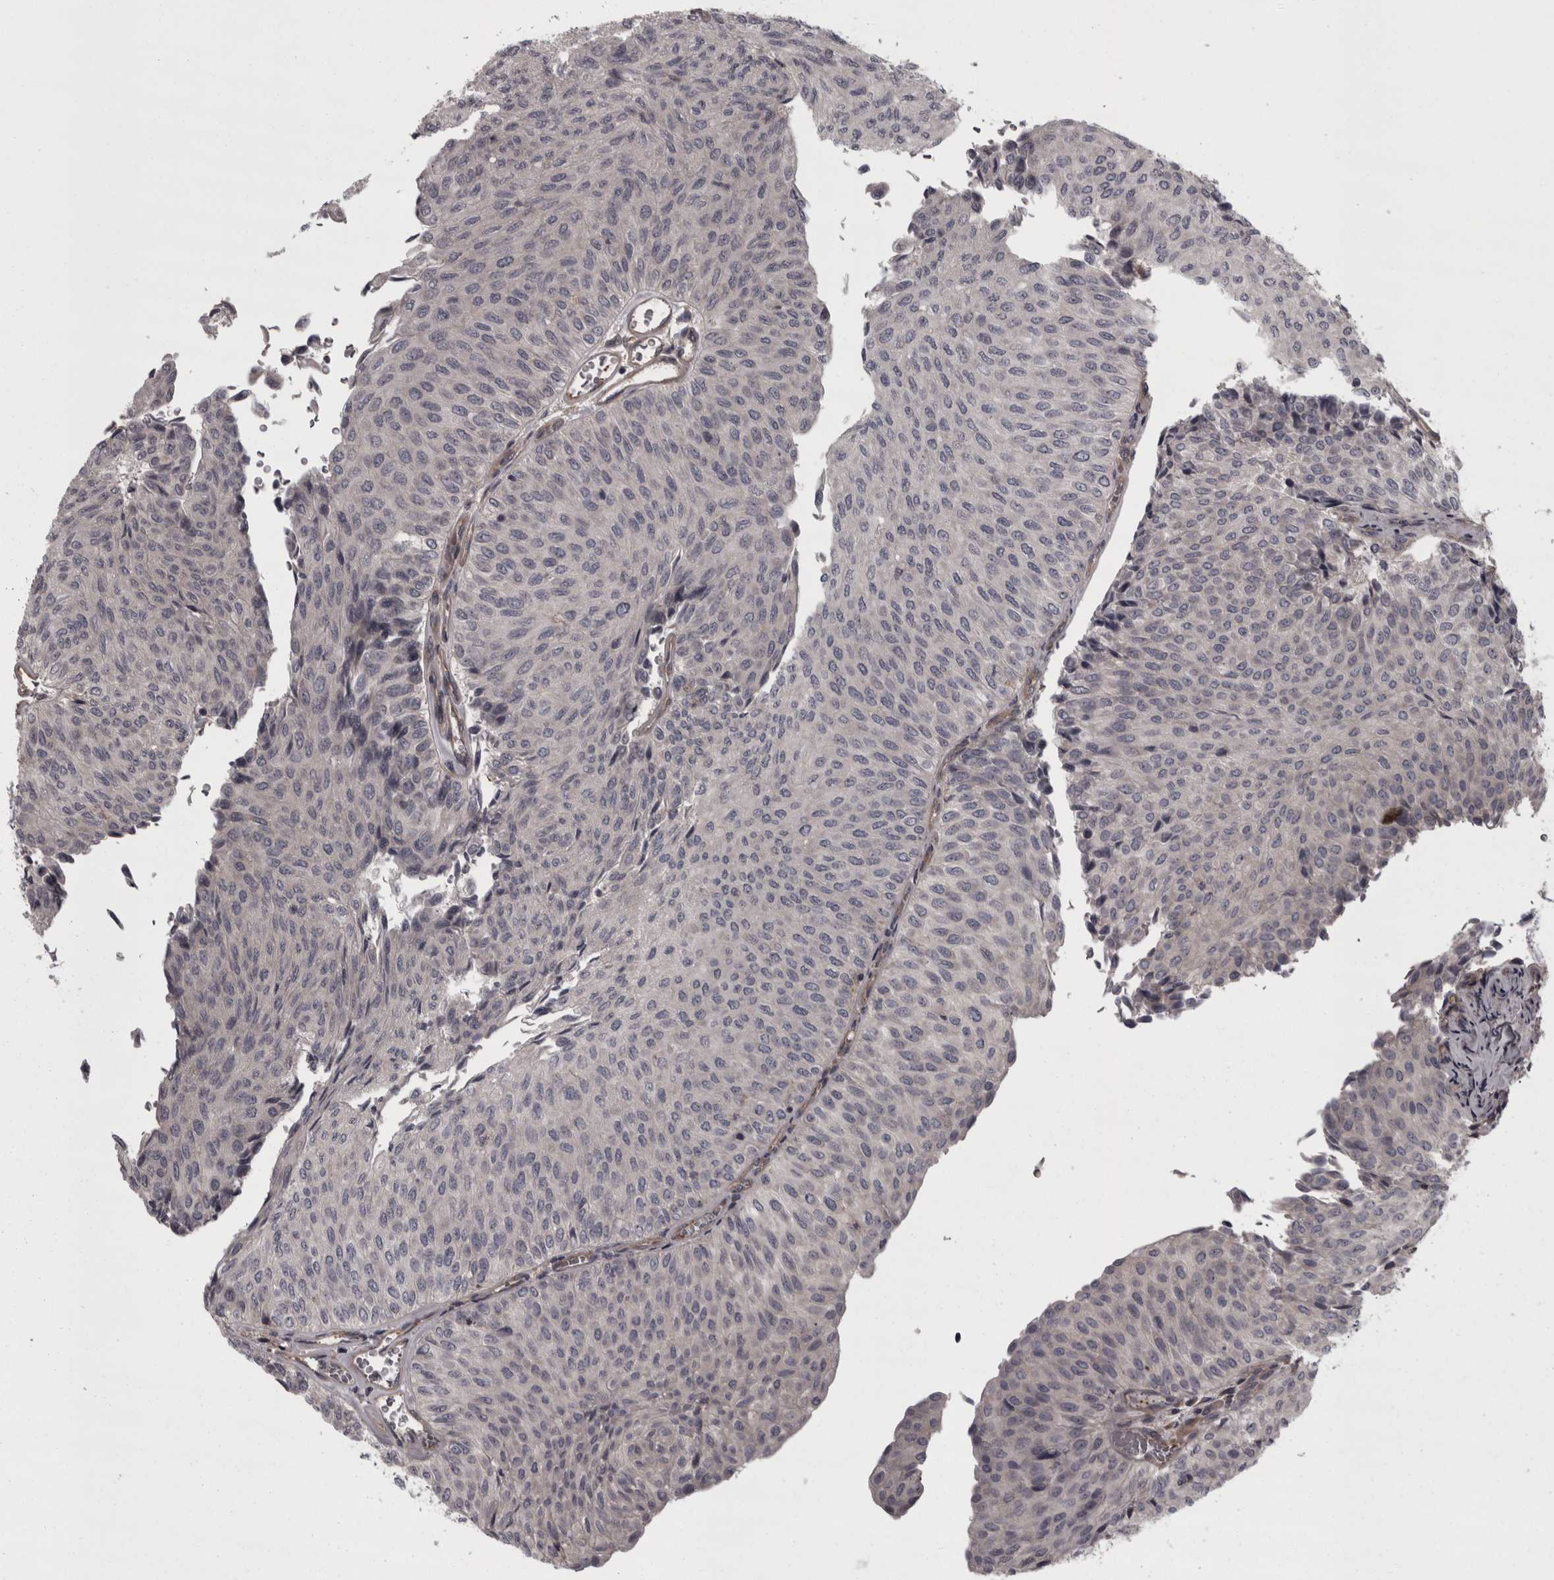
{"staining": {"intensity": "negative", "quantity": "none", "location": "none"}, "tissue": "urothelial cancer", "cell_type": "Tumor cells", "image_type": "cancer", "snomed": [{"axis": "morphology", "description": "Urothelial carcinoma, Low grade"}, {"axis": "topography", "description": "Urinary bladder"}], "caption": "Immunohistochemistry of human urothelial carcinoma (low-grade) demonstrates no staining in tumor cells. The staining was performed using DAB (3,3'-diaminobenzidine) to visualize the protein expression in brown, while the nuclei were stained in blue with hematoxylin (Magnification: 20x).", "gene": "RSU1", "patient": {"sex": "male", "age": 78}}